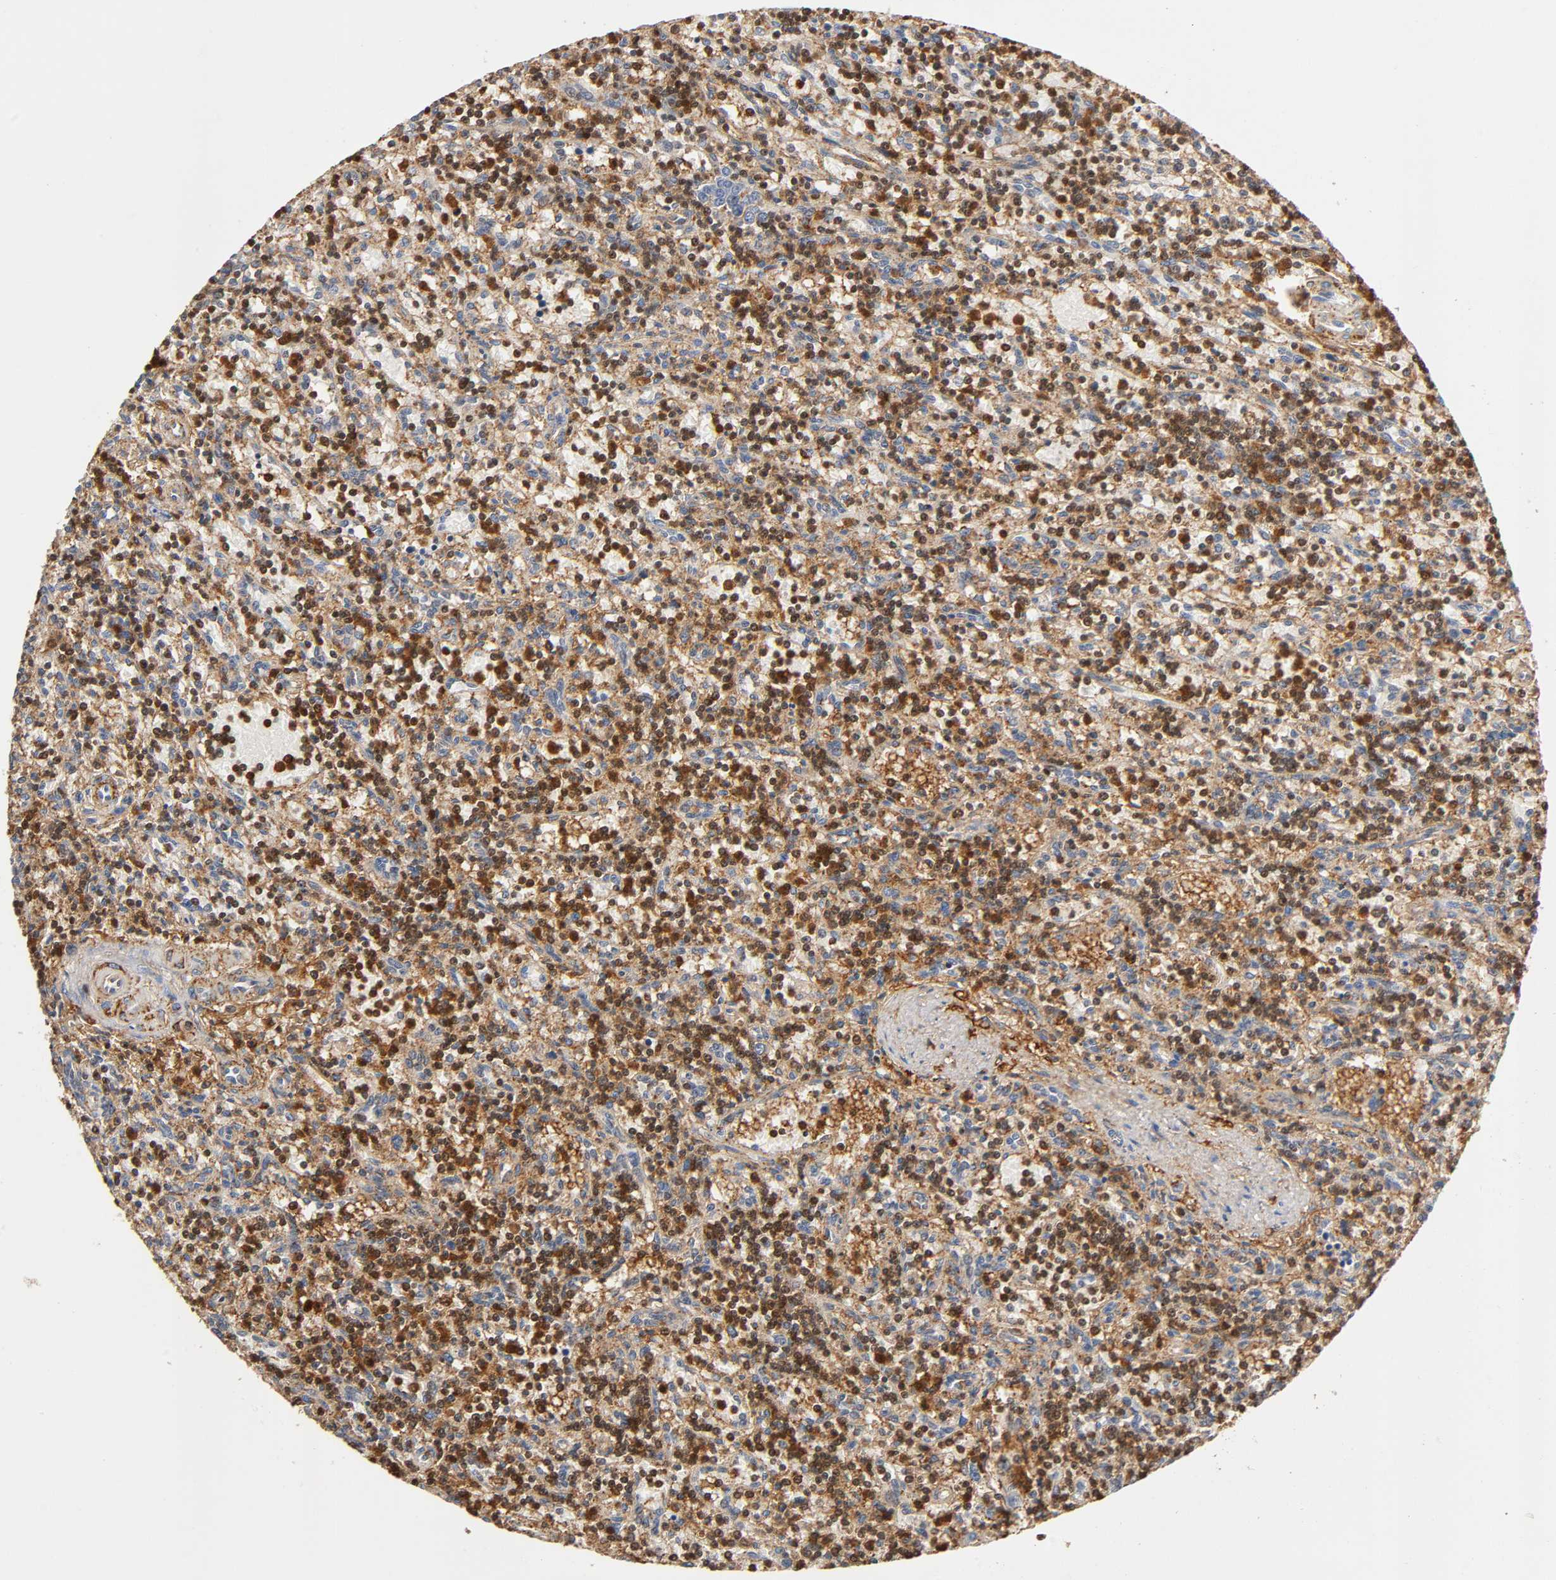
{"staining": {"intensity": "strong", "quantity": "25%-75%", "location": "cytoplasmic/membranous,nuclear"}, "tissue": "lymphoma", "cell_type": "Tumor cells", "image_type": "cancer", "snomed": [{"axis": "morphology", "description": "Malignant lymphoma, non-Hodgkin's type, Low grade"}, {"axis": "topography", "description": "Spleen"}], "caption": "DAB immunohistochemical staining of human lymphoma shows strong cytoplasmic/membranous and nuclear protein staining in about 25%-75% of tumor cells.", "gene": "ANXA11", "patient": {"sex": "male", "age": 73}}